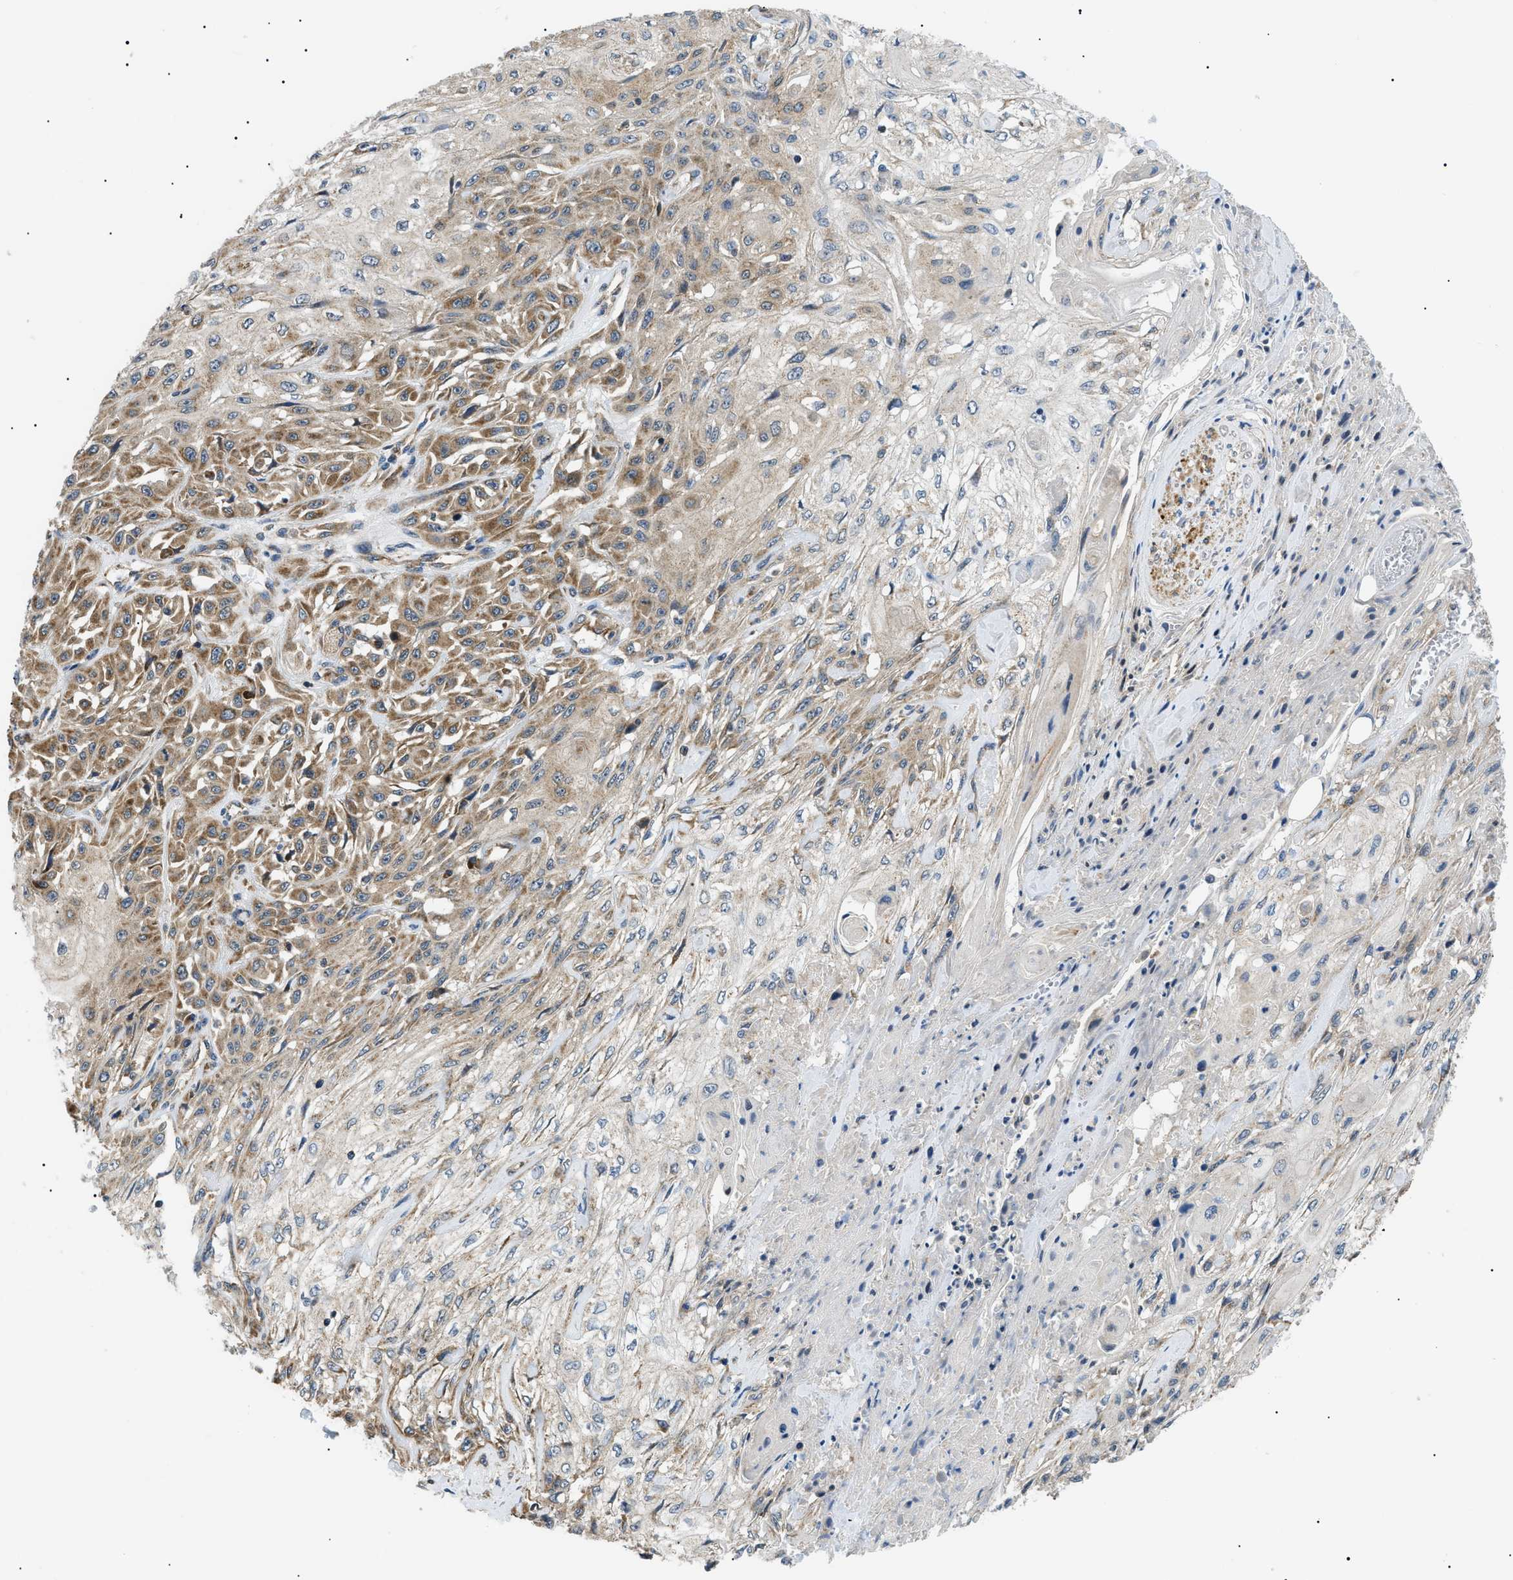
{"staining": {"intensity": "moderate", "quantity": ">75%", "location": "cytoplasmic/membranous"}, "tissue": "skin cancer", "cell_type": "Tumor cells", "image_type": "cancer", "snomed": [{"axis": "morphology", "description": "Squamous cell carcinoma, NOS"}, {"axis": "morphology", "description": "Squamous cell carcinoma, metastatic, NOS"}, {"axis": "topography", "description": "Skin"}, {"axis": "topography", "description": "Lymph node"}], "caption": "A brown stain highlights moderate cytoplasmic/membranous positivity of a protein in skin cancer tumor cells. (Brightfield microscopy of DAB IHC at high magnification).", "gene": "SRPK1", "patient": {"sex": "male", "age": 75}}